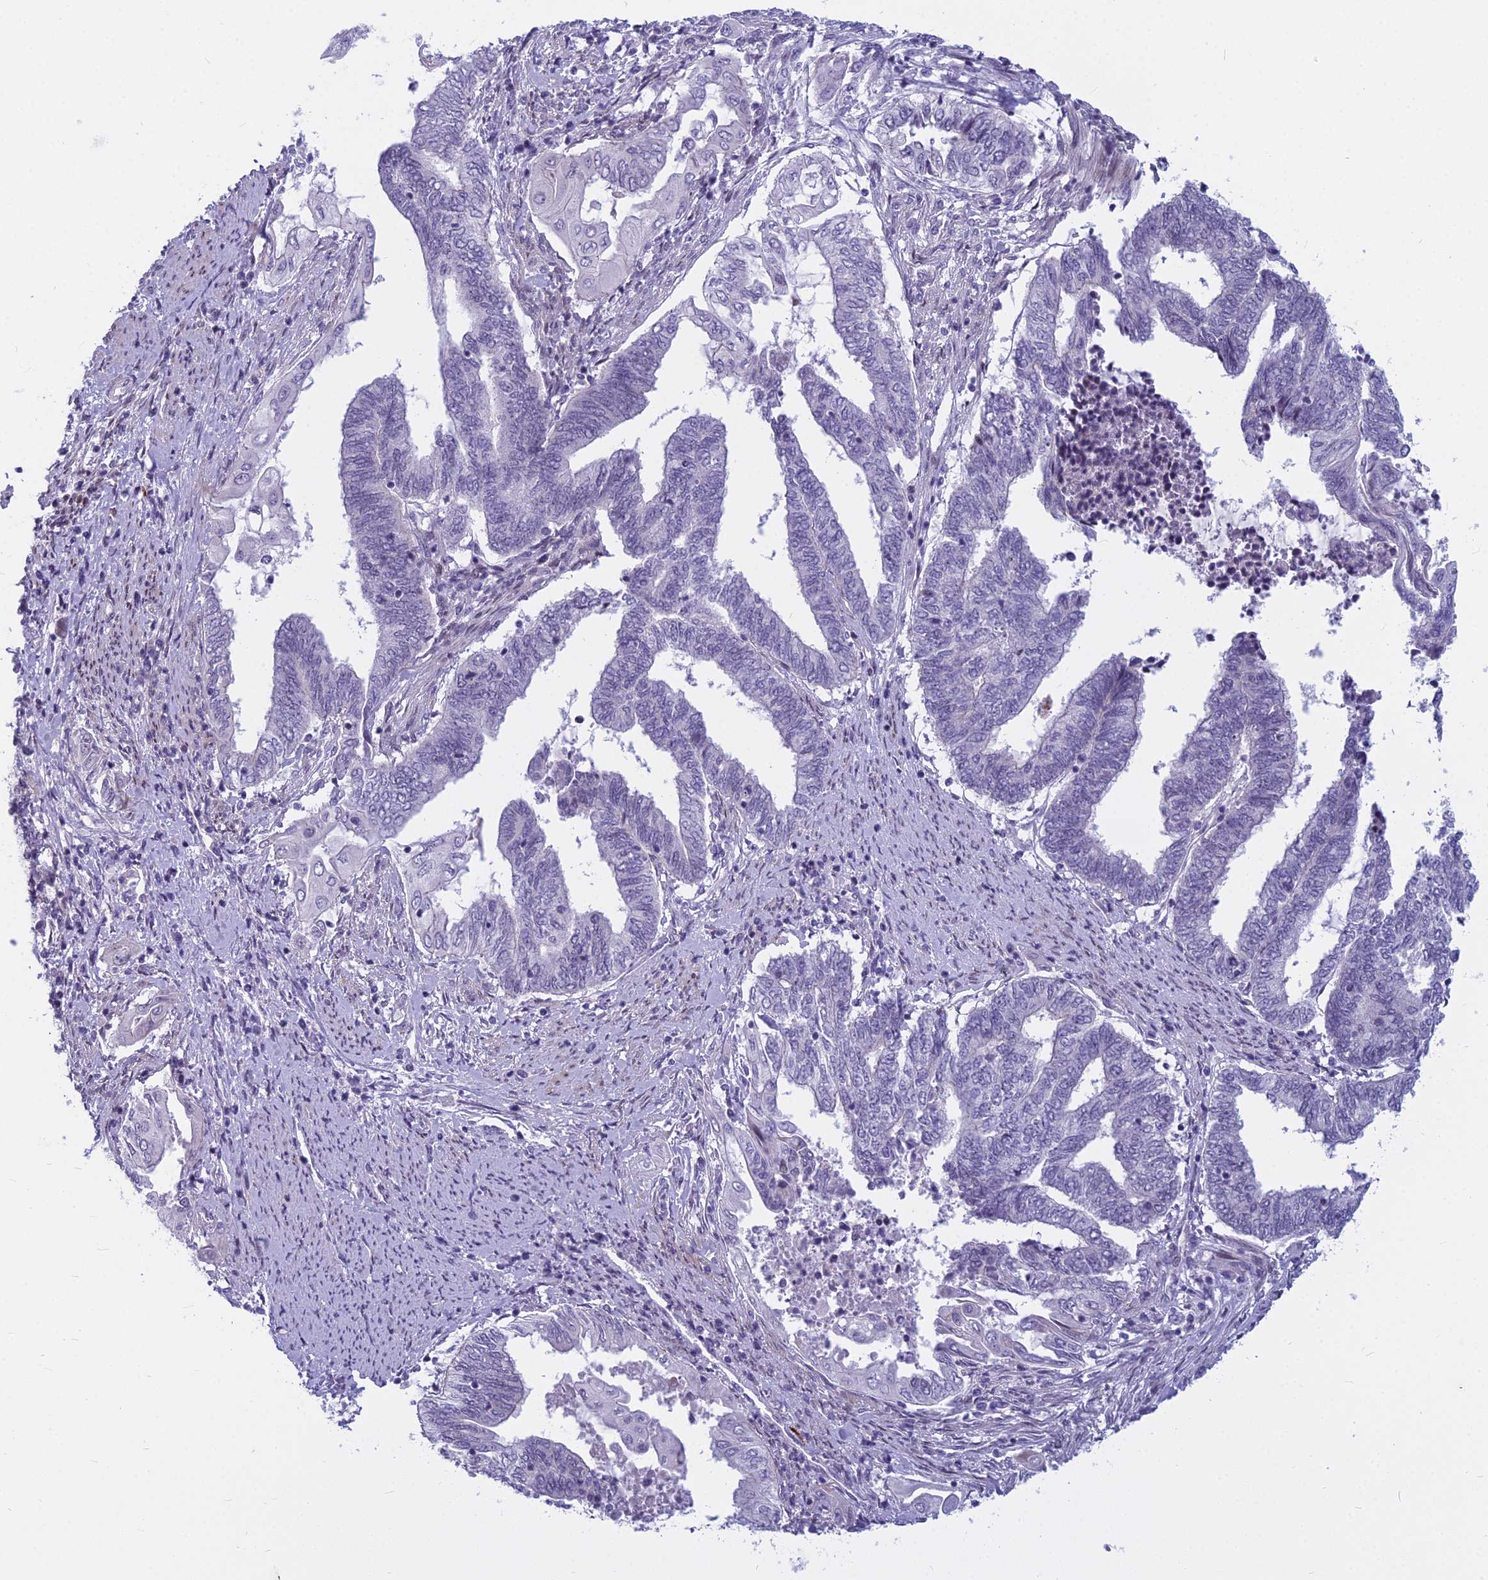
{"staining": {"intensity": "negative", "quantity": "none", "location": "none"}, "tissue": "endometrial cancer", "cell_type": "Tumor cells", "image_type": "cancer", "snomed": [{"axis": "morphology", "description": "Adenocarcinoma, NOS"}, {"axis": "topography", "description": "Uterus"}, {"axis": "topography", "description": "Endometrium"}], "caption": "A micrograph of human endometrial cancer (adenocarcinoma) is negative for staining in tumor cells.", "gene": "MYBPC2", "patient": {"sex": "female", "age": 70}}